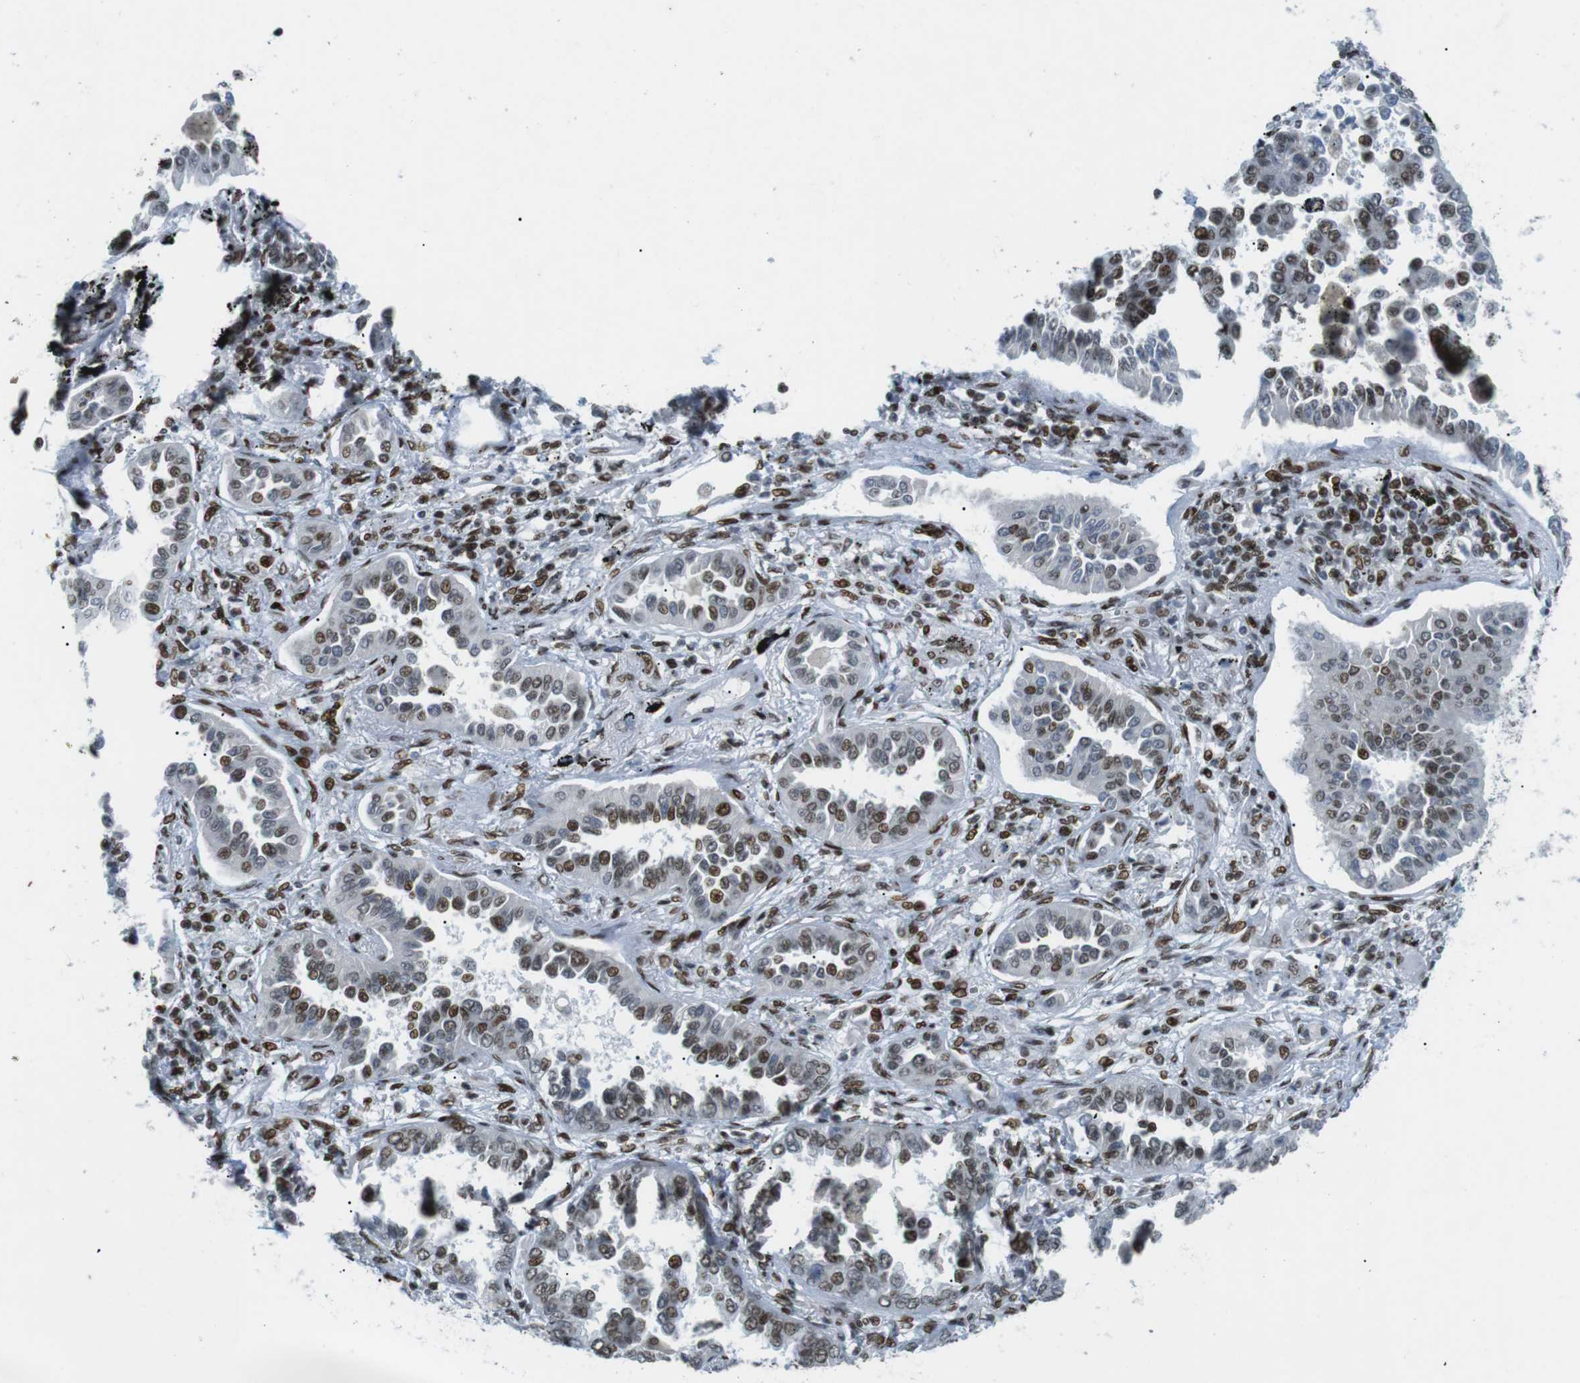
{"staining": {"intensity": "strong", "quantity": "25%-75%", "location": "nuclear"}, "tissue": "lung cancer", "cell_type": "Tumor cells", "image_type": "cancer", "snomed": [{"axis": "morphology", "description": "Normal tissue, NOS"}, {"axis": "morphology", "description": "Adenocarcinoma, NOS"}, {"axis": "topography", "description": "Lung"}], "caption": "A photomicrograph showing strong nuclear staining in approximately 25%-75% of tumor cells in adenocarcinoma (lung), as visualized by brown immunohistochemical staining.", "gene": "ARID1A", "patient": {"sex": "male", "age": 59}}